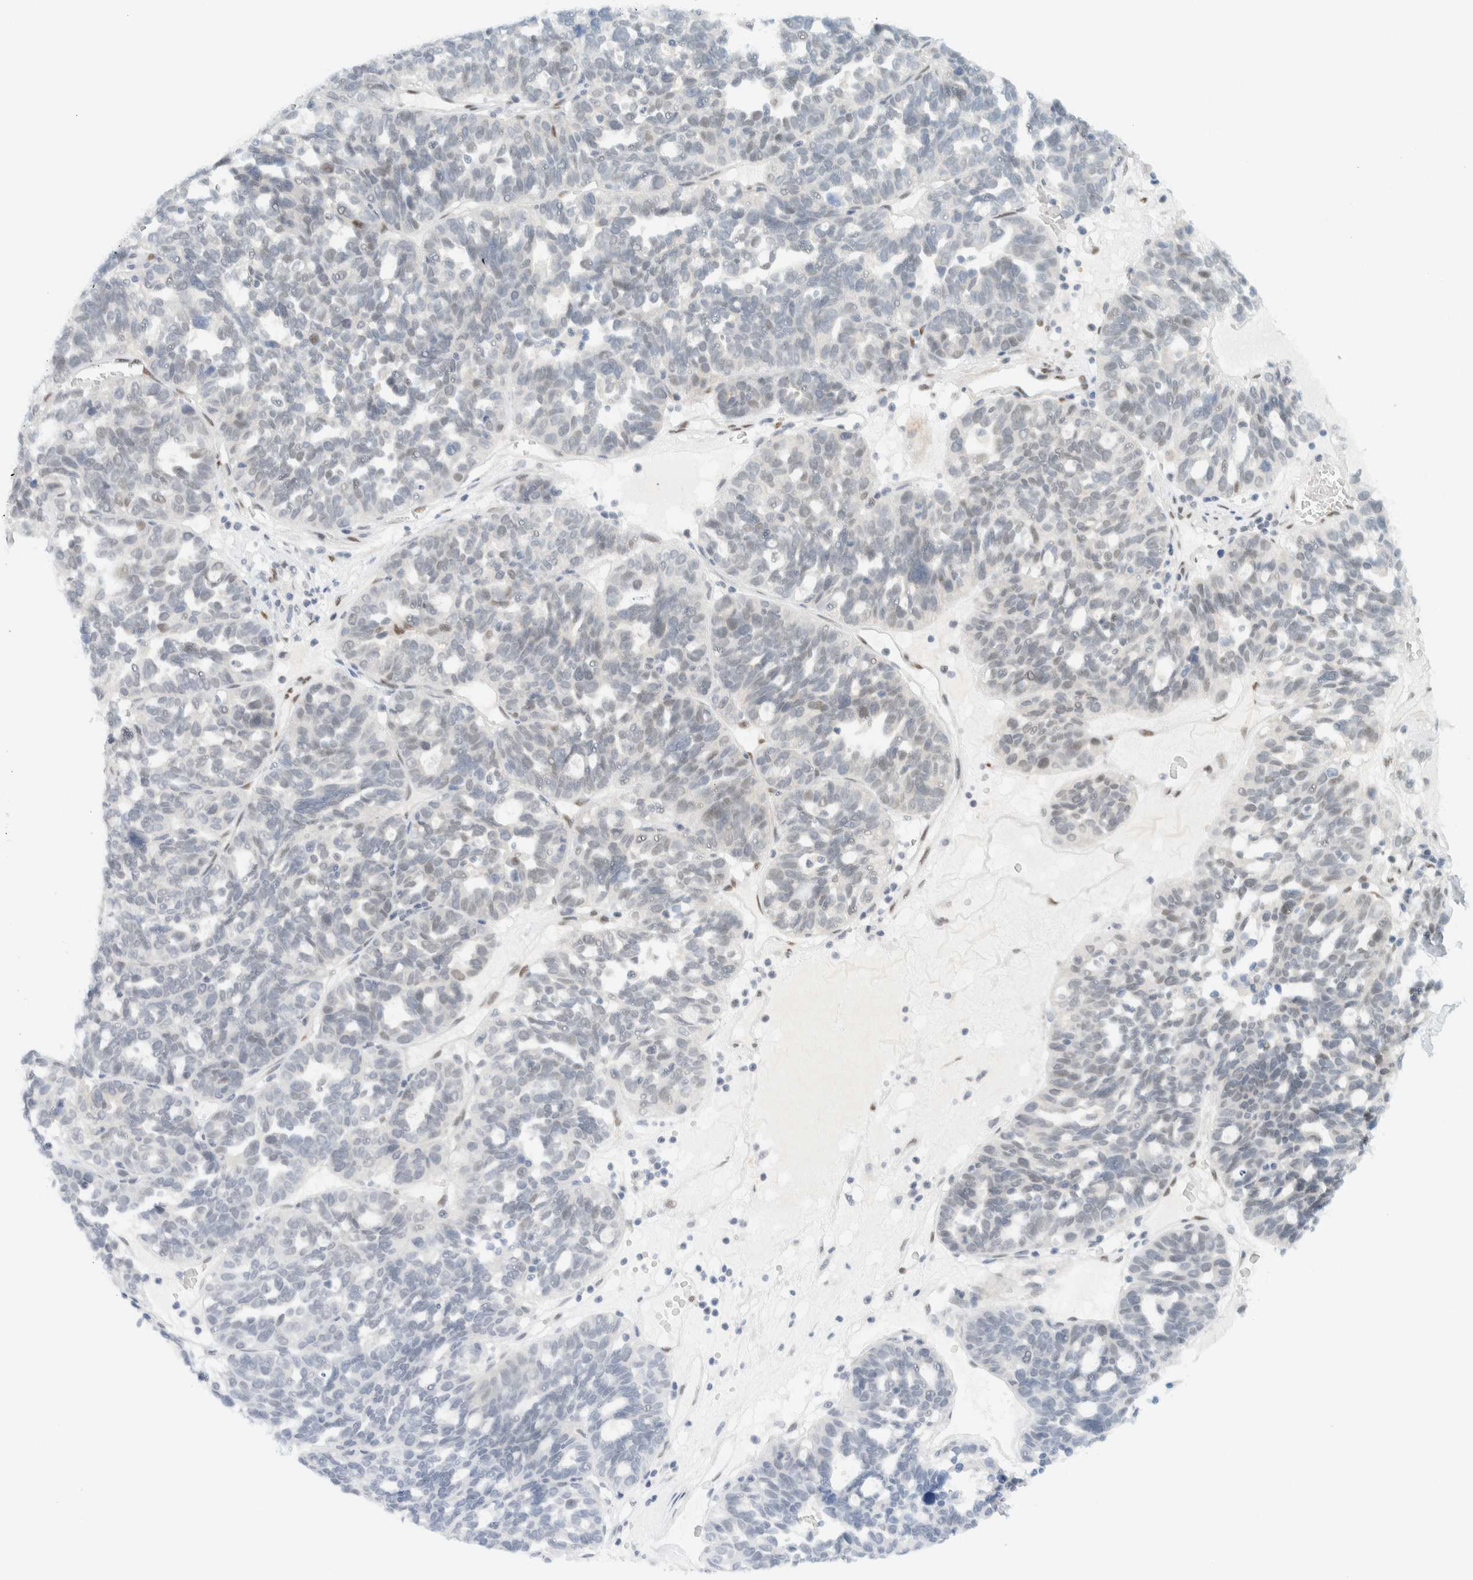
{"staining": {"intensity": "negative", "quantity": "none", "location": "none"}, "tissue": "ovarian cancer", "cell_type": "Tumor cells", "image_type": "cancer", "snomed": [{"axis": "morphology", "description": "Cystadenocarcinoma, serous, NOS"}, {"axis": "topography", "description": "Ovary"}], "caption": "Immunohistochemistry (IHC) histopathology image of human ovarian serous cystadenocarcinoma stained for a protein (brown), which shows no expression in tumor cells.", "gene": "ZNF683", "patient": {"sex": "female", "age": 59}}